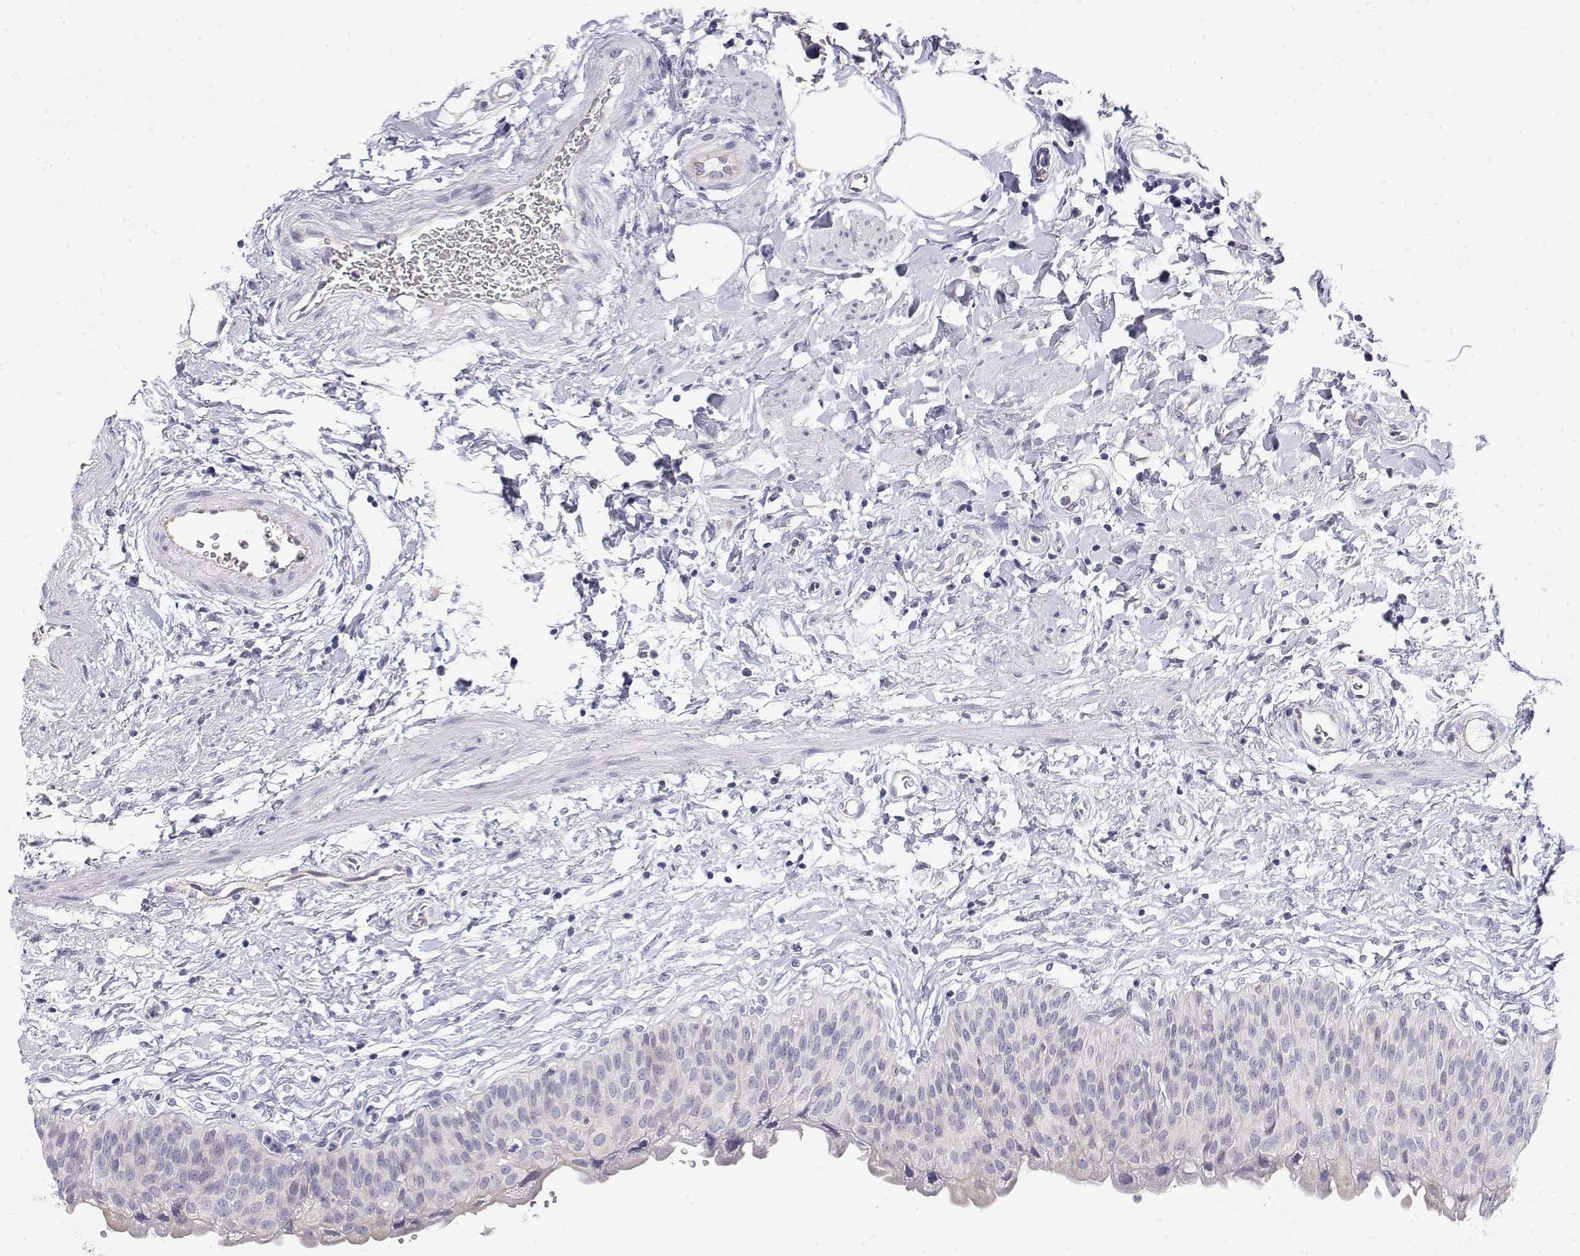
{"staining": {"intensity": "negative", "quantity": "none", "location": "none"}, "tissue": "urinary bladder", "cell_type": "Urothelial cells", "image_type": "normal", "snomed": [{"axis": "morphology", "description": "Normal tissue, NOS"}, {"axis": "topography", "description": "Urinary bladder"}], "caption": "Immunohistochemistry image of normal urinary bladder: urinary bladder stained with DAB (3,3'-diaminobenzidine) shows no significant protein positivity in urothelial cells.", "gene": "MISP", "patient": {"sex": "male", "age": 55}}